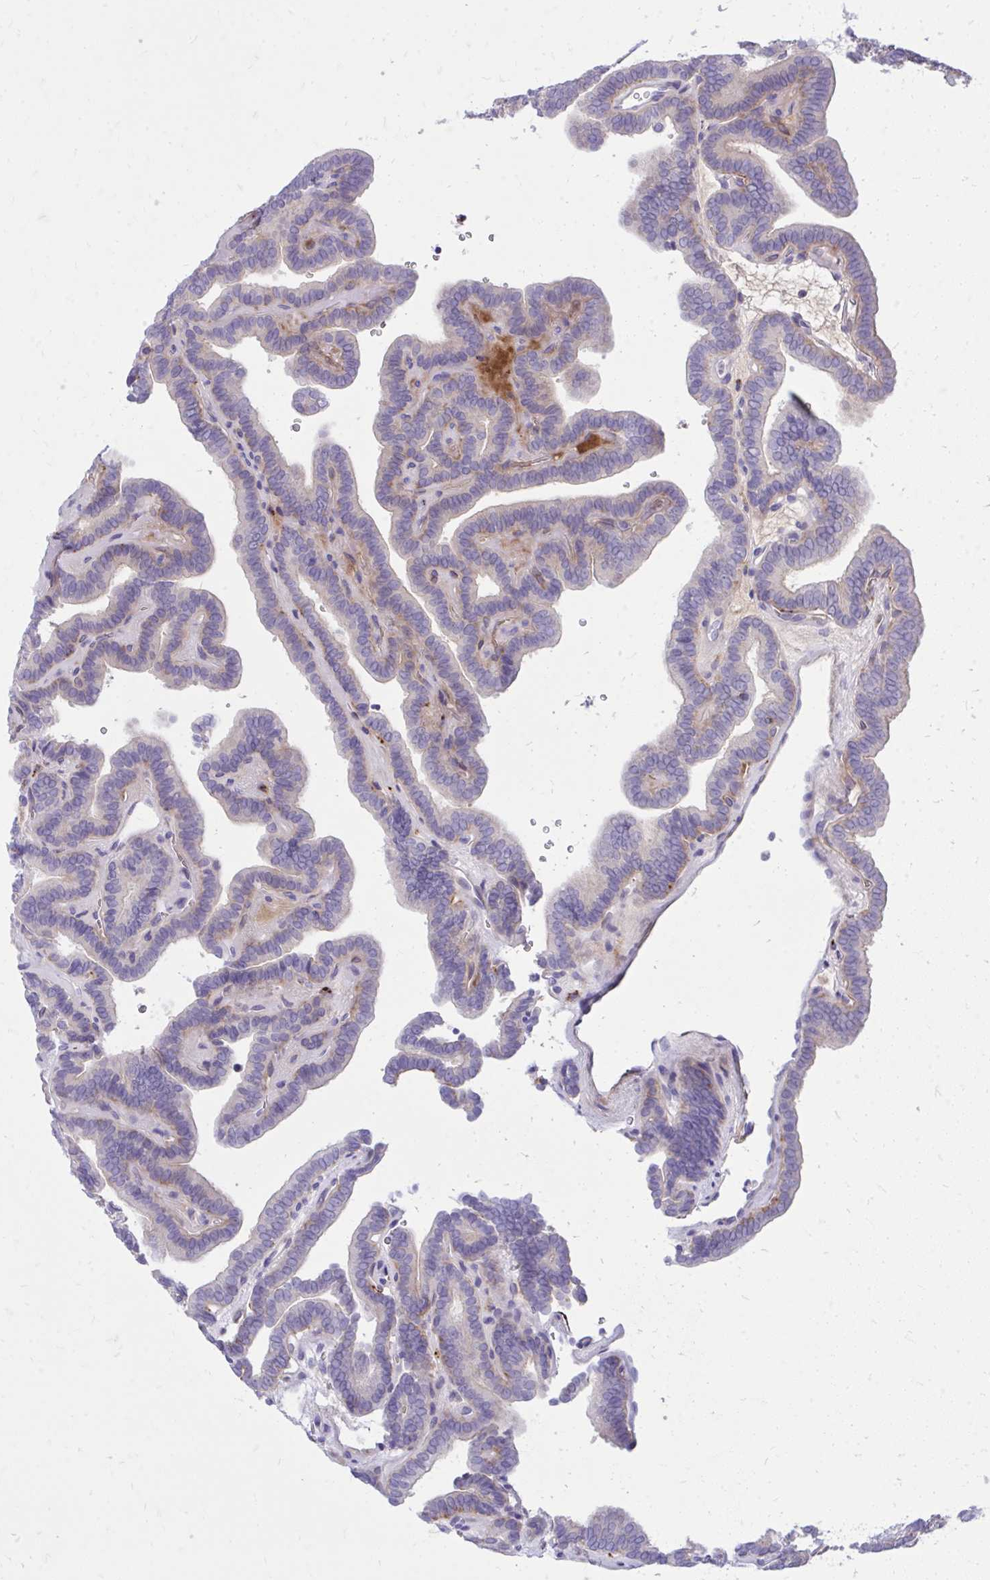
{"staining": {"intensity": "negative", "quantity": "none", "location": "none"}, "tissue": "thyroid cancer", "cell_type": "Tumor cells", "image_type": "cancer", "snomed": [{"axis": "morphology", "description": "Papillary adenocarcinoma, NOS"}, {"axis": "topography", "description": "Thyroid gland"}], "caption": "Immunohistochemistry (IHC) of thyroid papillary adenocarcinoma displays no positivity in tumor cells.", "gene": "TP53I11", "patient": {"sex": "female", "age": 21}}